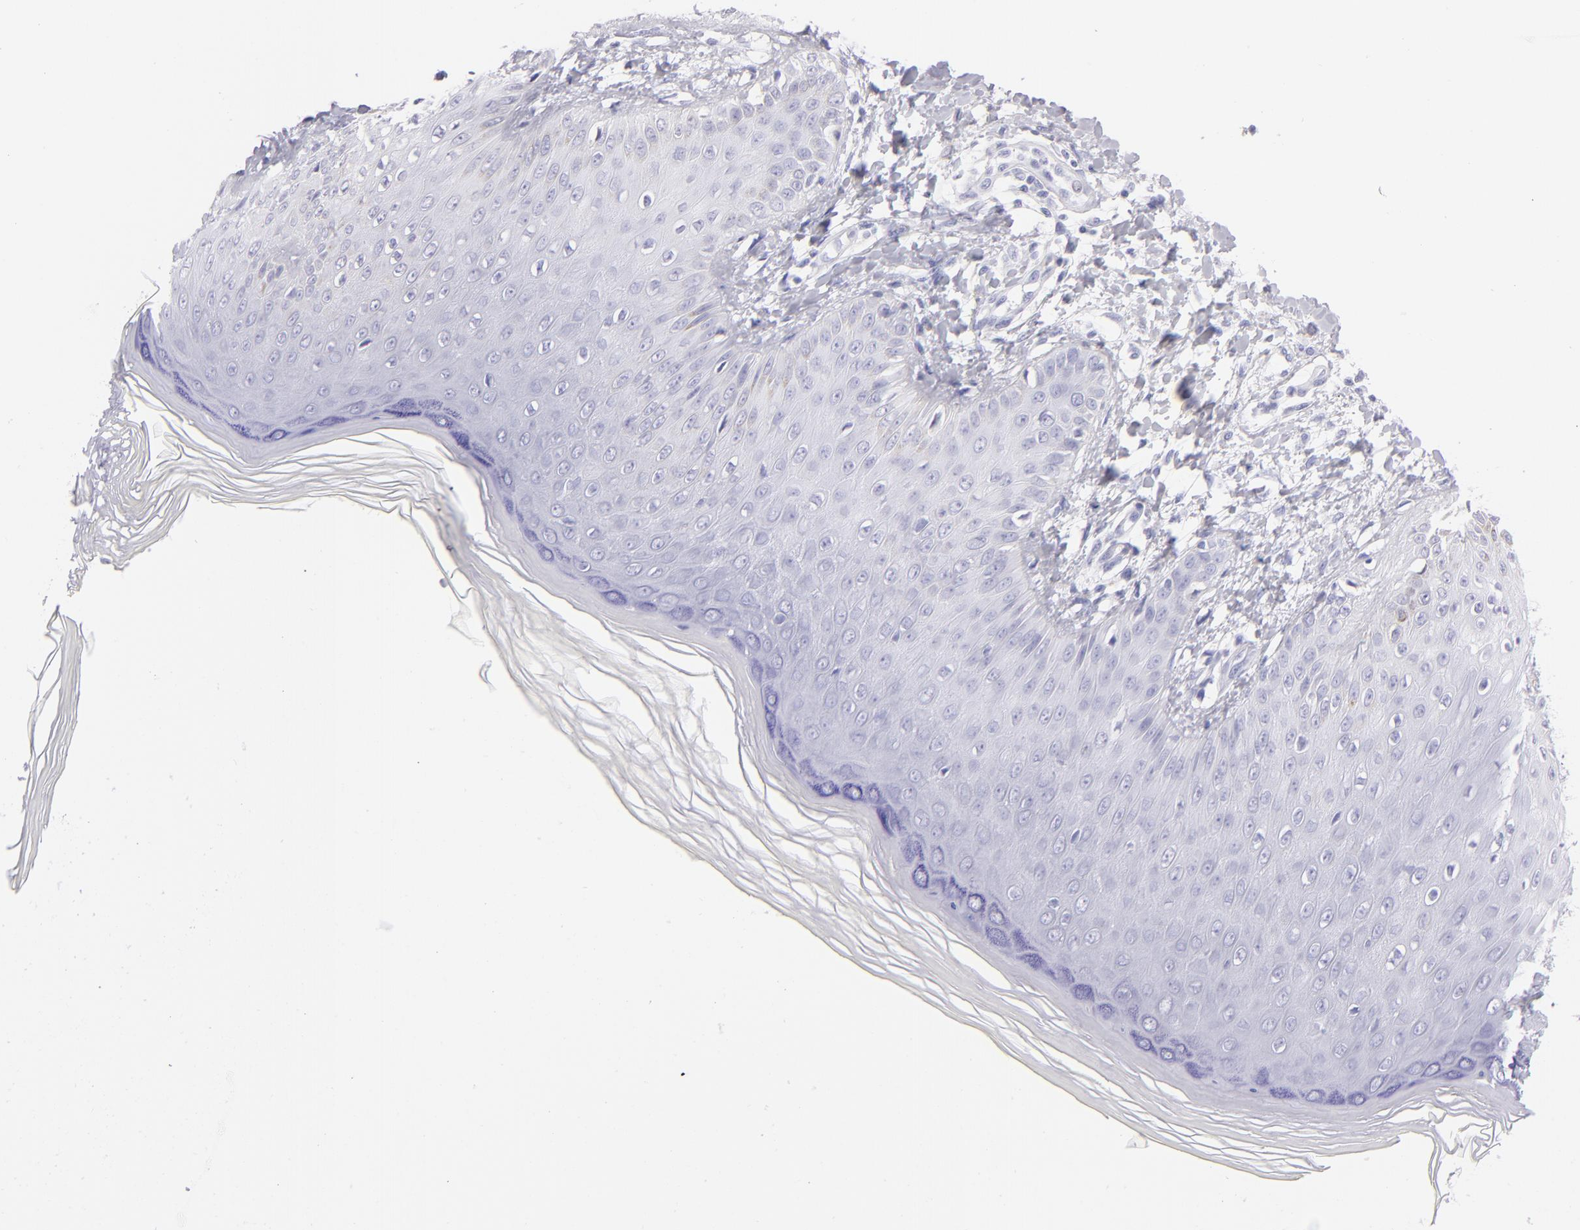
{"staining": {"intensity": "negative", "quantity": "none", "location": "none"}, "tissue": "skin", "cell_type": "Epidermal cells", "image_type": "normal", "snomed": [{"axis": "morphology", "description": "Normal tissue, NOS"}, {"axis": "morphology", "description": "Inflammation, NOS"}, {"axis": "topography", "description": "Soft tissue"}, {"axis": "topography", "description": "Anal"}], "caption": "An immunohistochemistry micrograph of benign skin is shown. There is no staining in epidermal cells of skin.", "gene": "PRPH", "patient": {"sex": "female", "age": 15}}